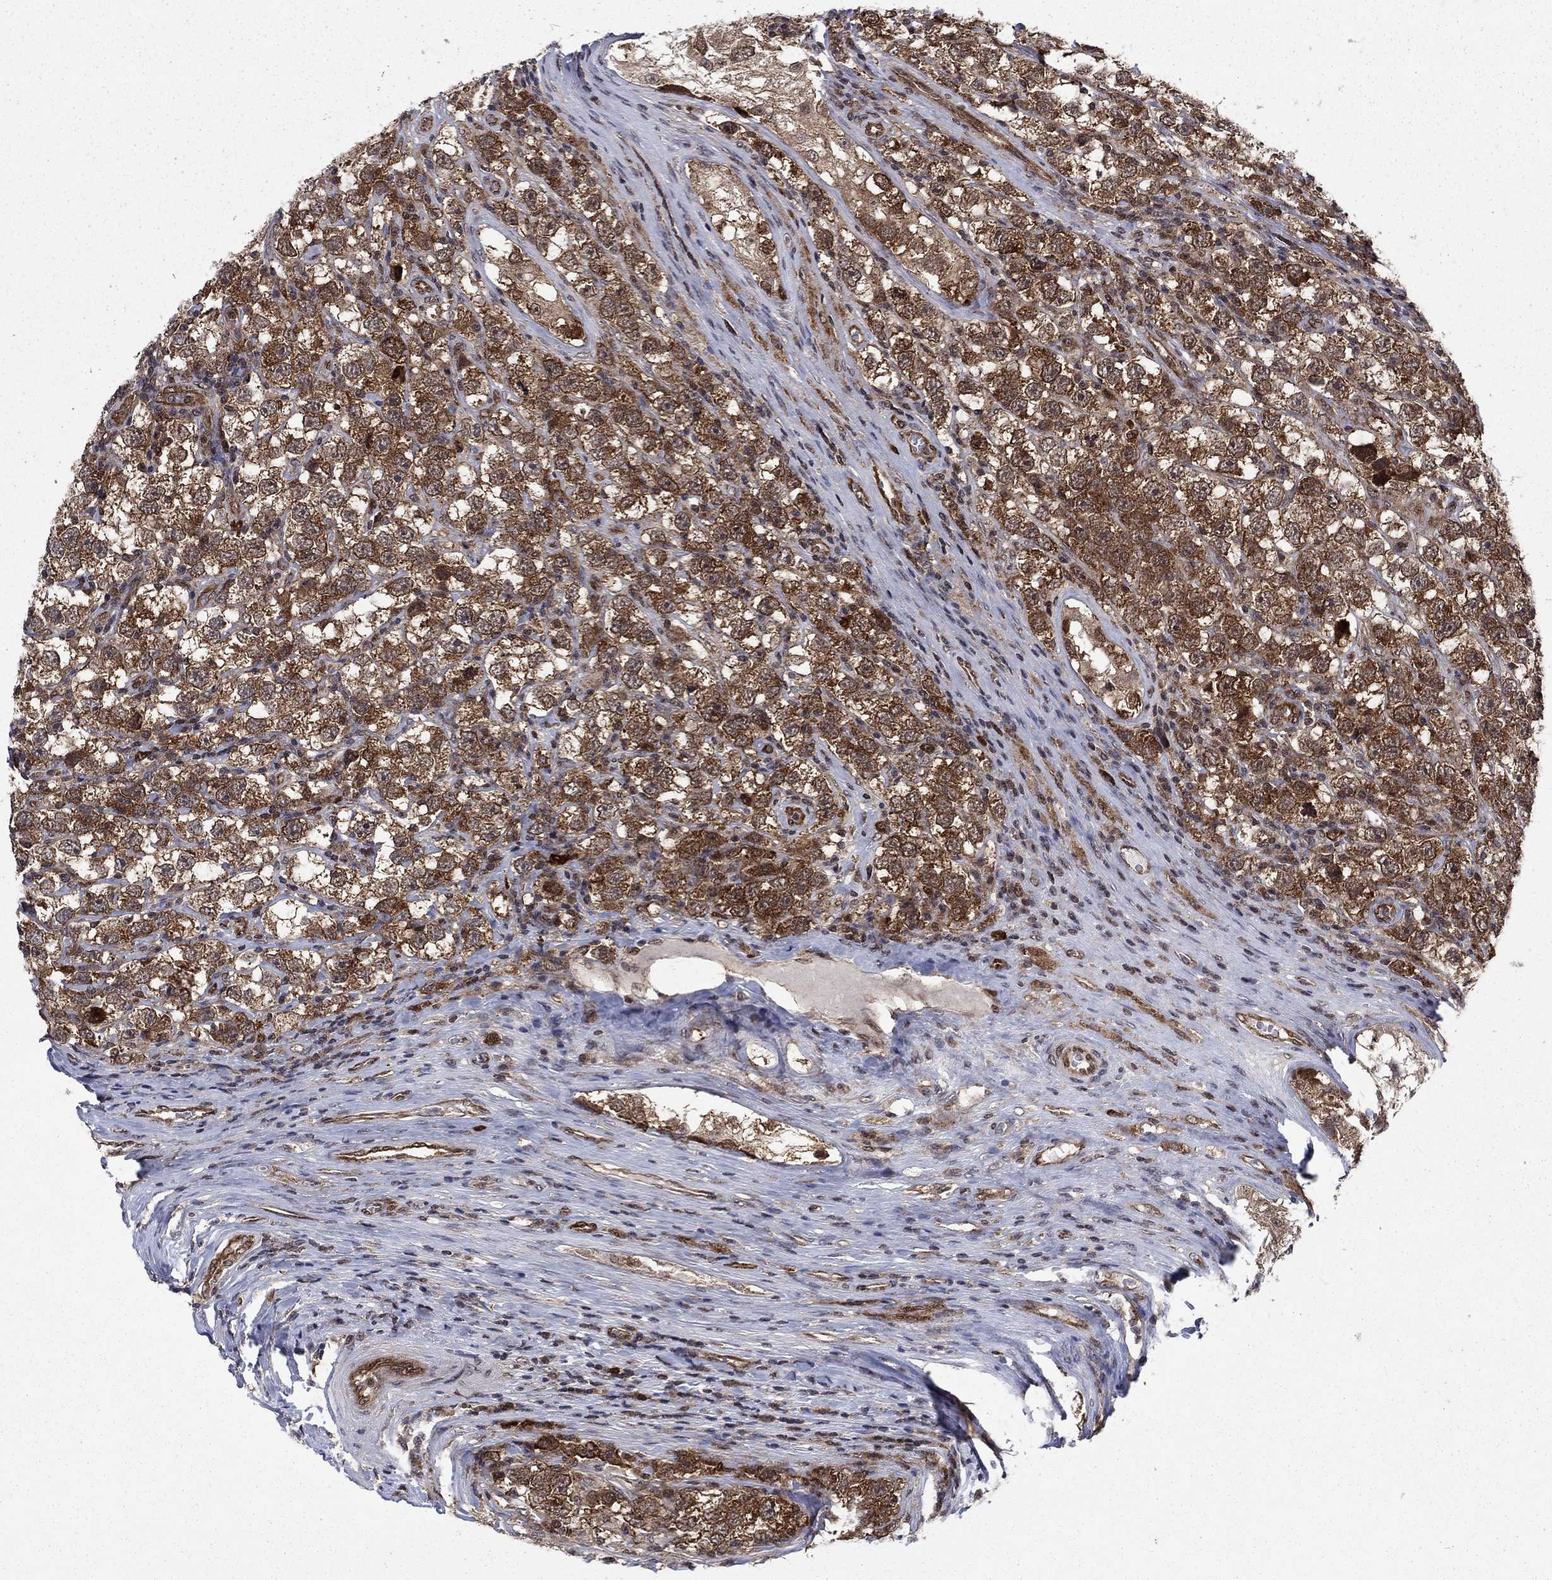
{"staining": {"intensity": "moderate", "quantity": ">75%", "location": "cytoplasmic/membranous"}, "tissue": "testis cancer", "cell_type": "Tumor cells", "image_type": "cancer", "snomed": [{"axis": "morphology", "description": "Seminoma, NOS"}, {"axis": "topography", "description": "Testis"}], "caption": "Human testis seminoma stained for a protein (brown) demonstrates moderate cytoplasmic/membranous positive staining in about >75% of tumor cells.", "gene": "DNAJA1", "patient": {"sex": "male", "age": 26}}